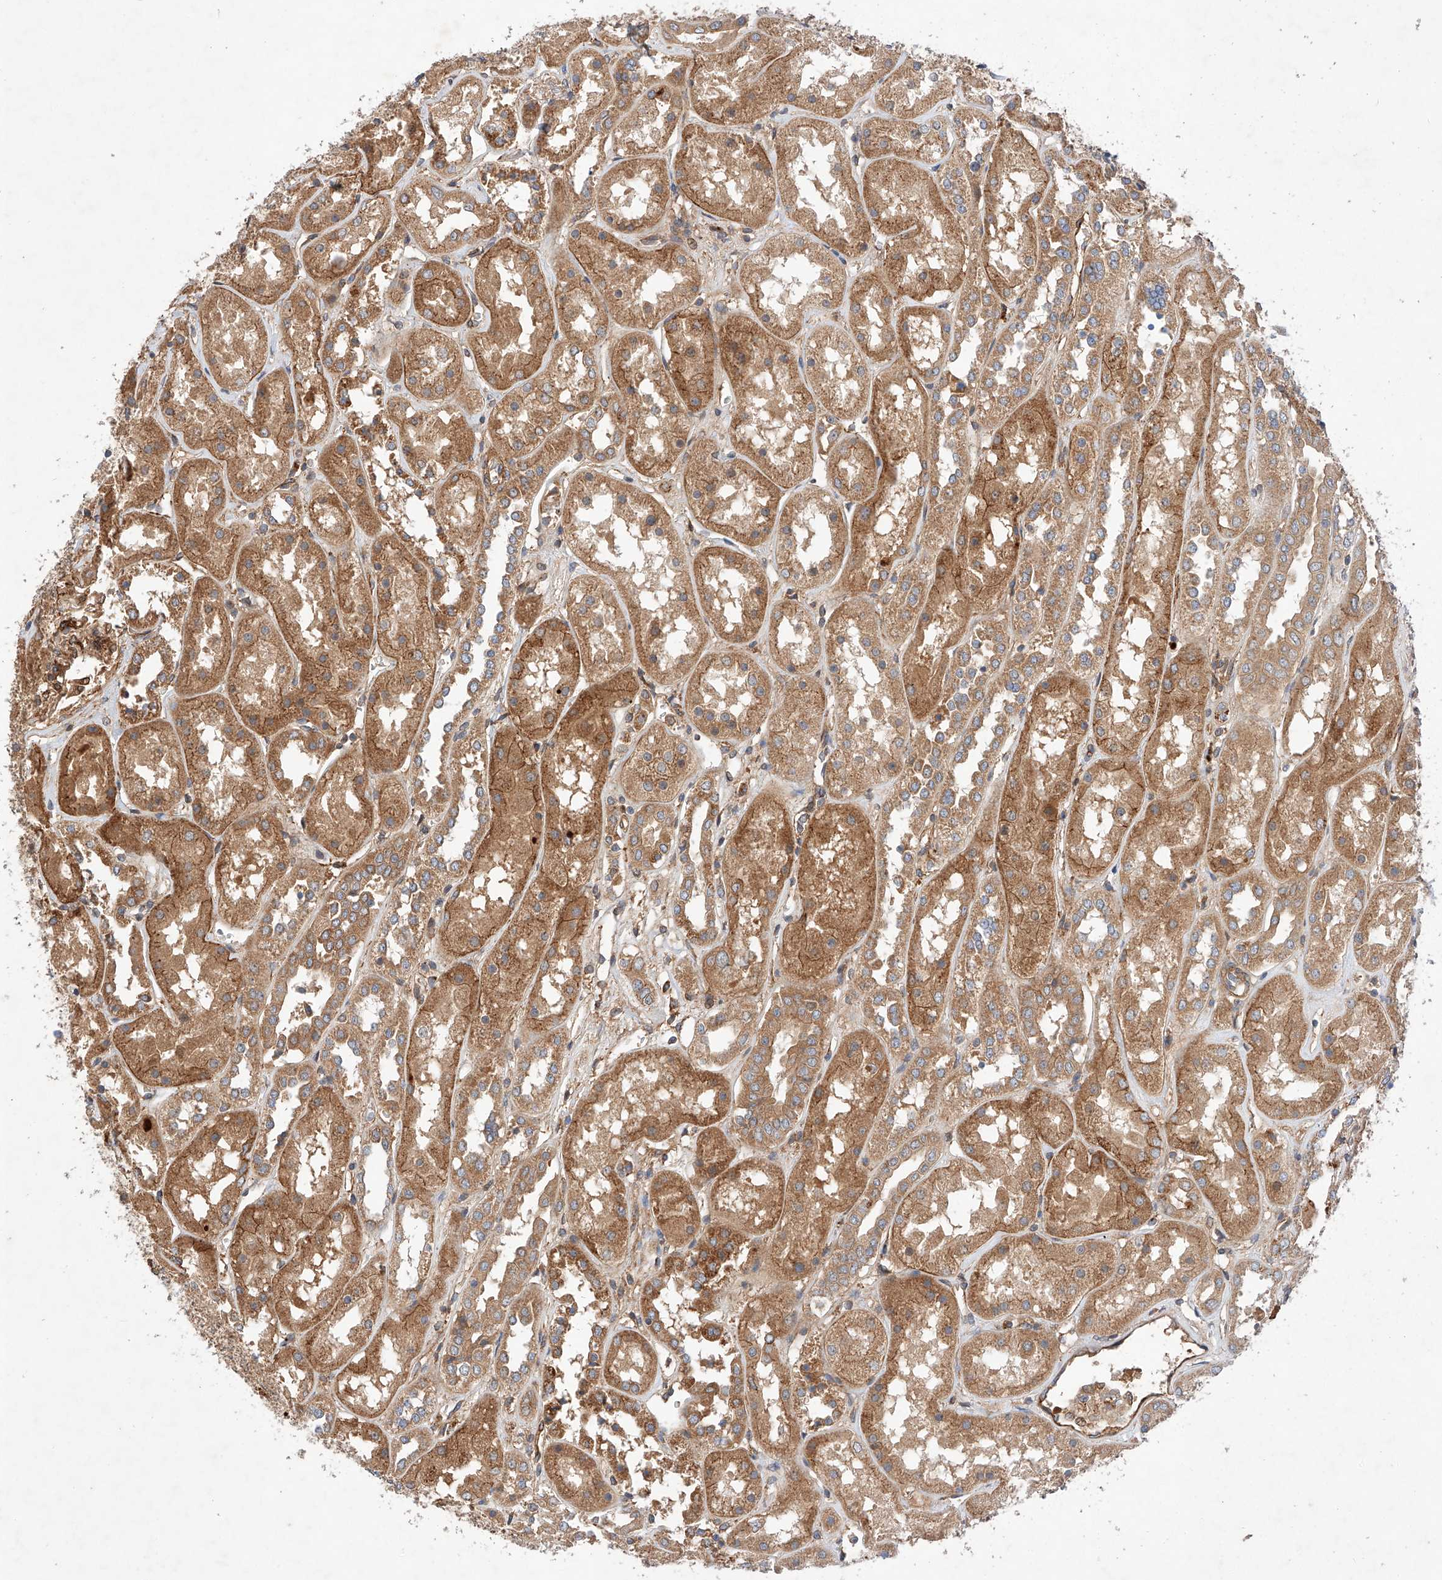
{"staining": {"intensity": "moderate", "quantity": ">75%", "location": "cytoplasmic/membranous"}, "tissue": "kidney", "cell_type": "Cells in glomeruli", "image_type": "normal", "snomed": [{"axis": "morphology", "description": "Normal tissue, NOS"}, {"axis": "topography", "description": "Kidney"}], "caption": "Human kidney stained for a protein (brown) demonstrates moderate cytoplasmic/membranous positive staining in approximately >75% of cells in glomeruli.", "gene": "RAB23", "patient": {"sex": "male", "age": 70}}